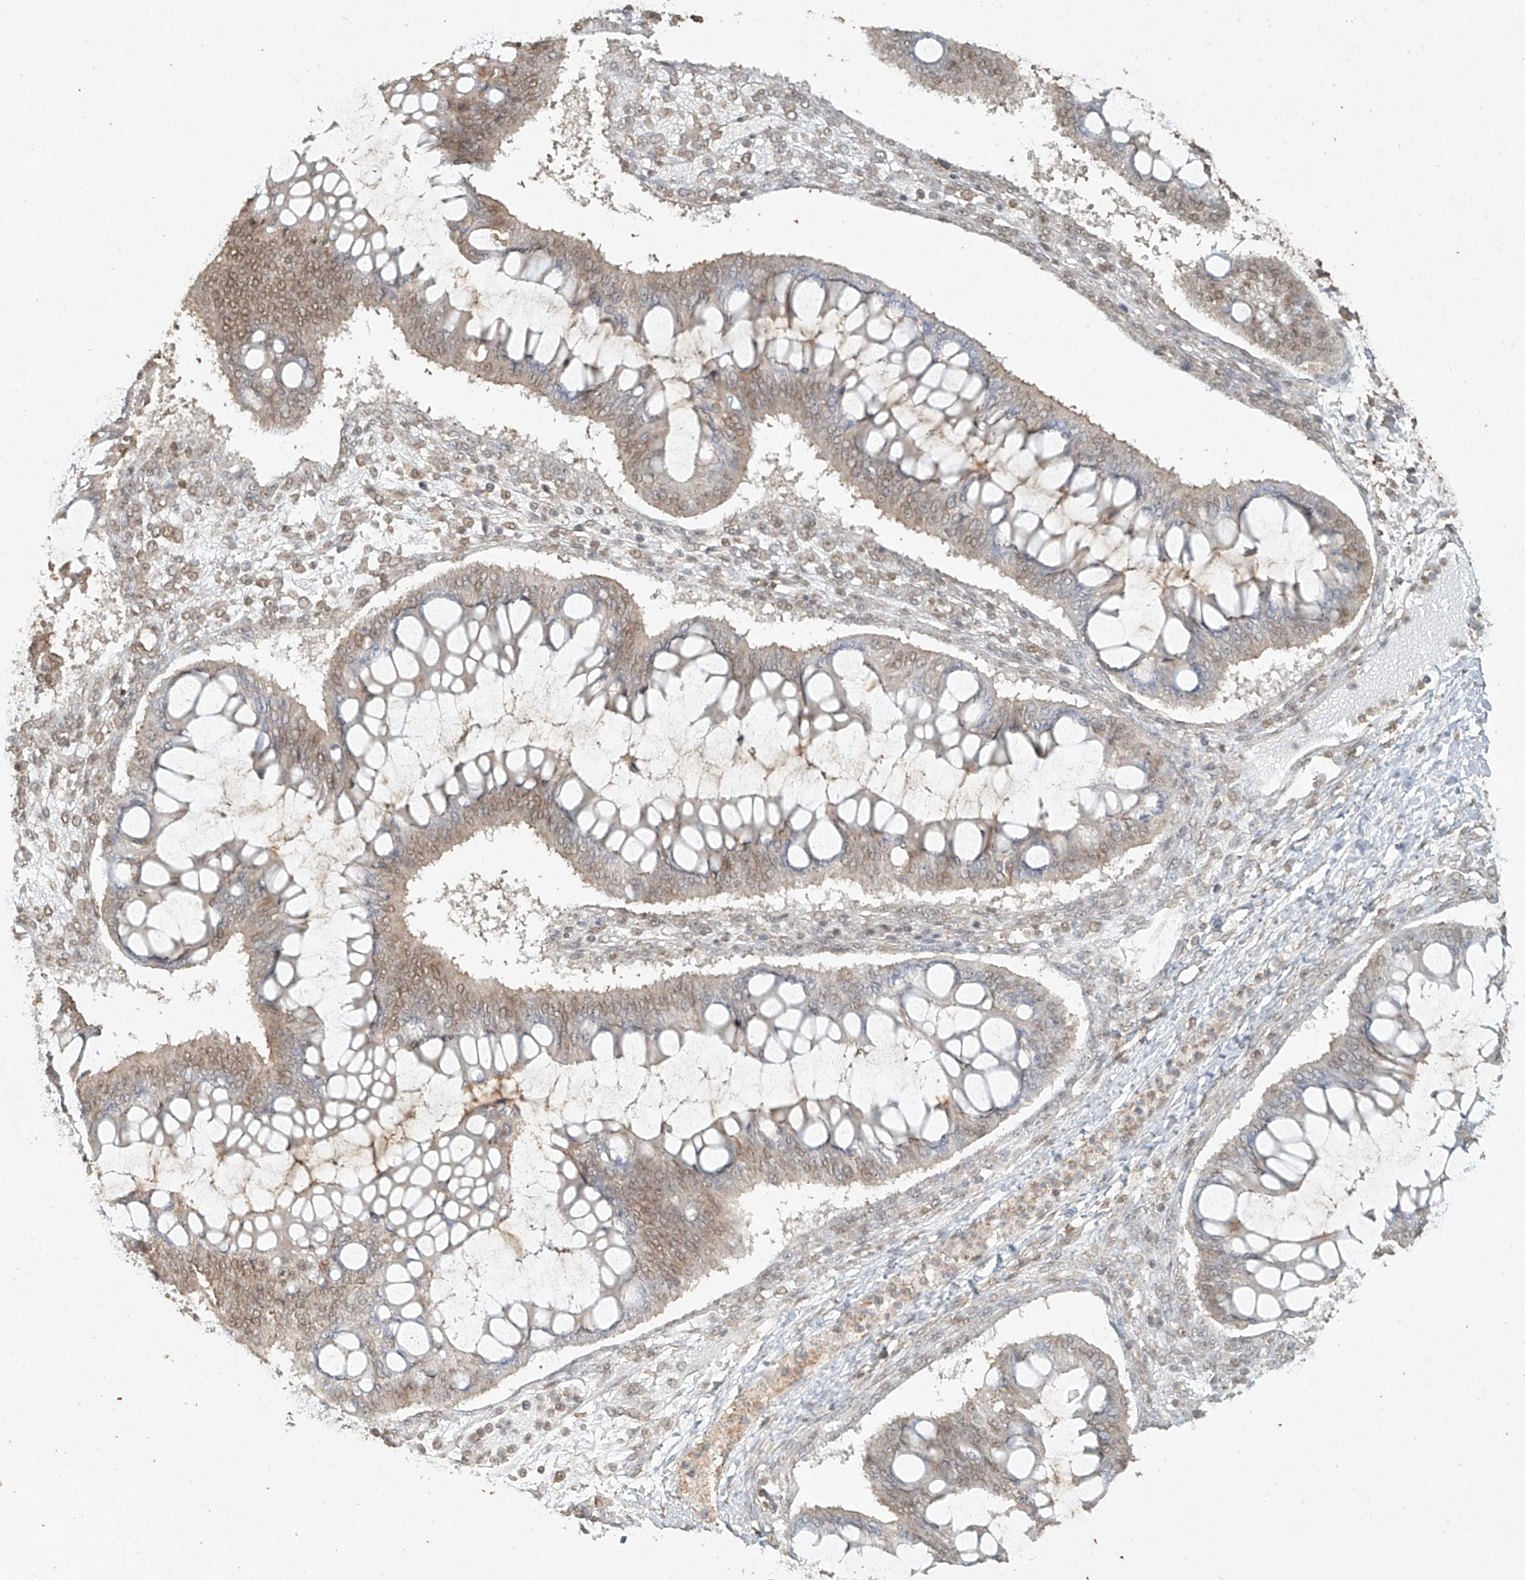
{"staining": {"intensity": "weak", "quantity": ">75%", "location": "cytoplasmic/membranous,nuclear"}, "tissue": "ovarian cancer", "cell_type": "Tumor cells", "image_type": "cancer", "snomed": [{"axis": "morphology", "description": "Cystadenocarcinoma, mucinous, NOS"}, {"axis": "topography", "description": "Ovary"}], "caption": "Protein expression analysis of ovarian cancer demonstrates weak cytoplasmic/membranous and nuclear expression in about >75% of tumor cells.", "gene": "TIGAR", "patient": {"sex": "female", "age": 73}}